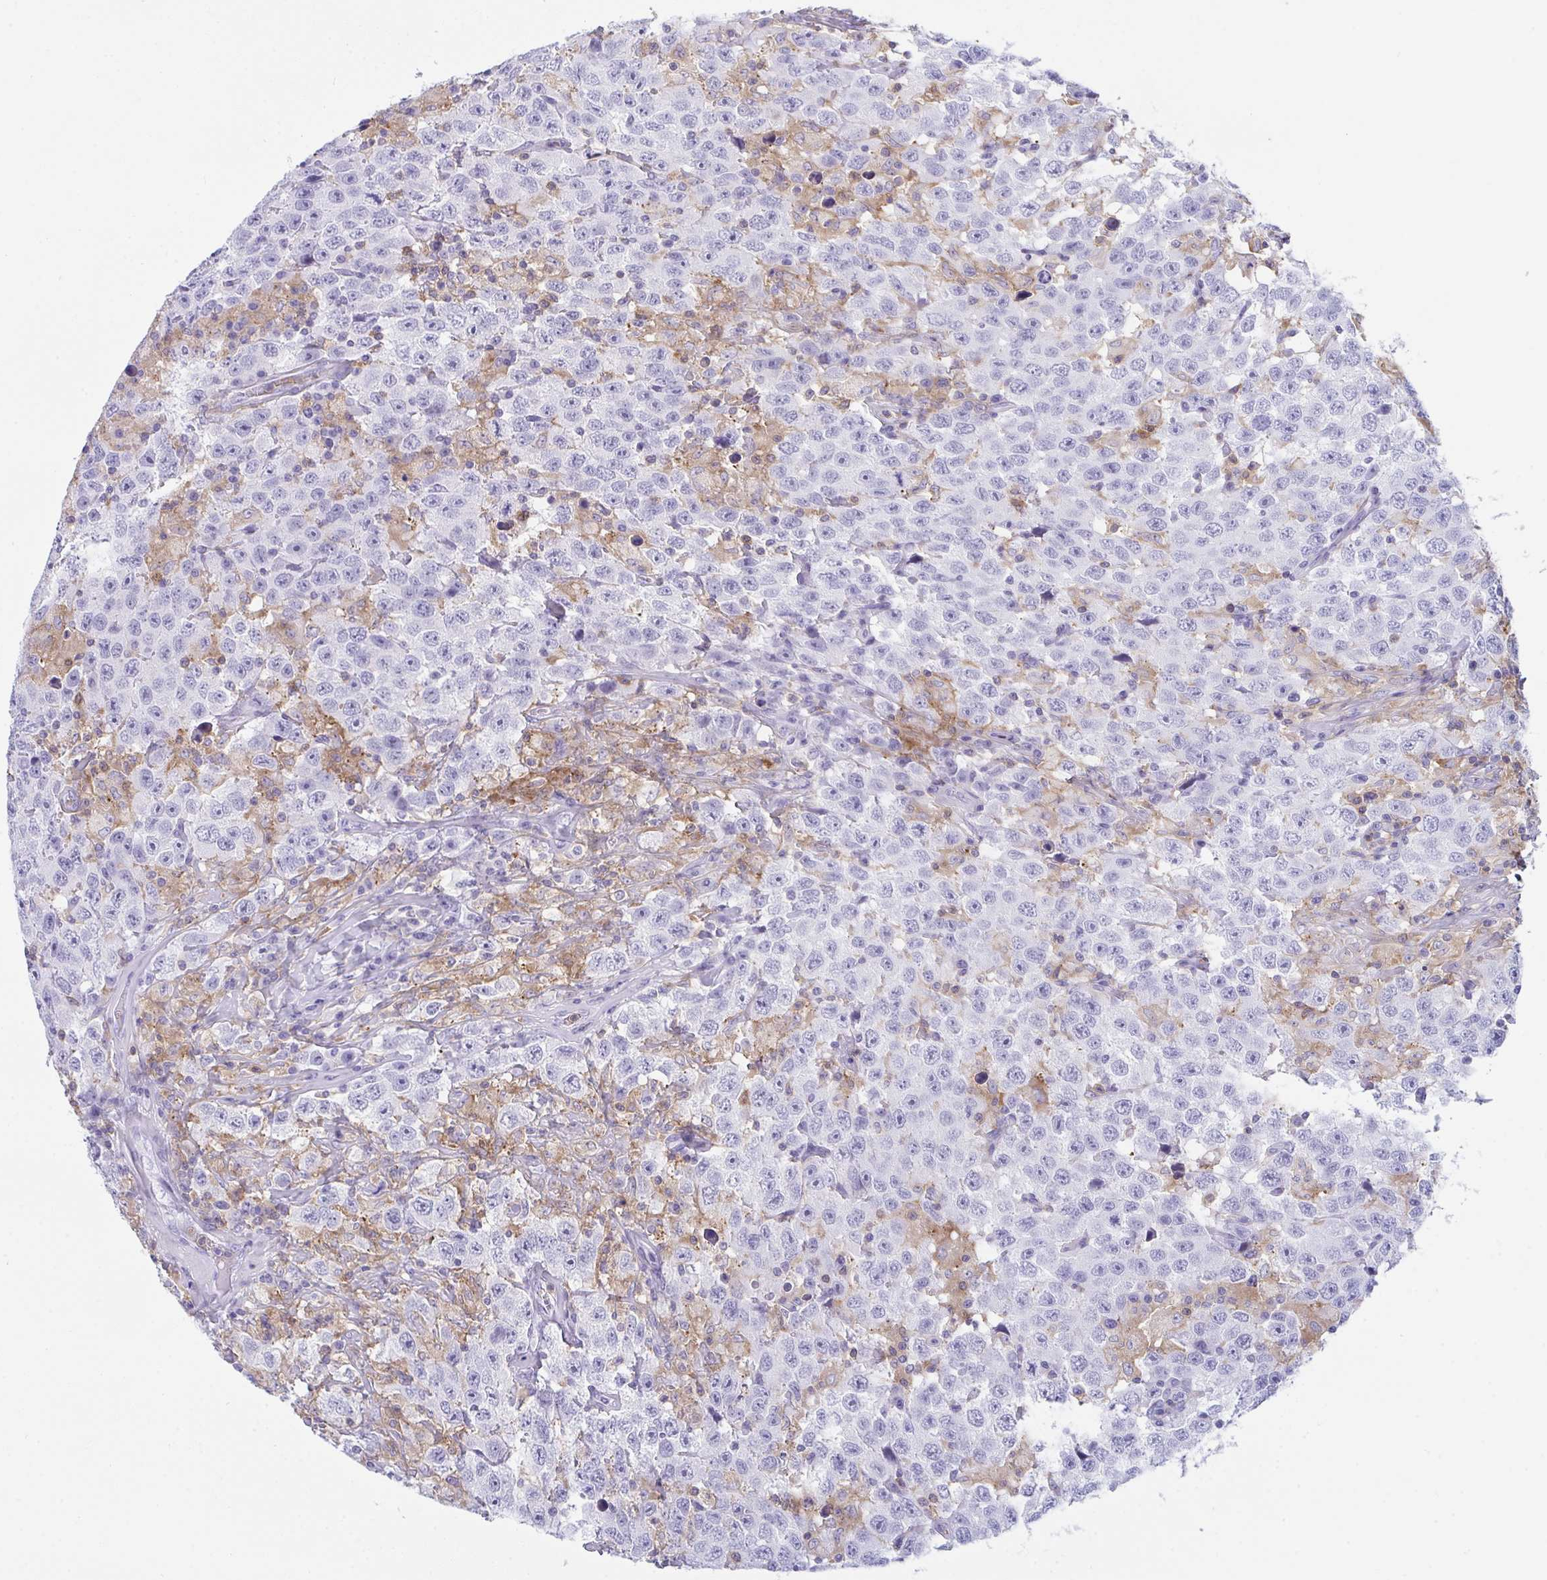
{"staining": {"intensity": "negative", "quantity": "none", "location": "none"}, "tissue": "testis cancer", "cell_type": "Tumor cells", "image_type": "cancer", "snomed": [{"axis": "morphology", "description": "Seminoma, NOS"}, {"axis": "topography", "description": "Testis"}], "caption": "Photomicrograph shows no protein expression in tumor cells of testis cancer (seminoma) tissue.", "gene": "MYO1F", "patient": {"sex": "male", "age": 41}}